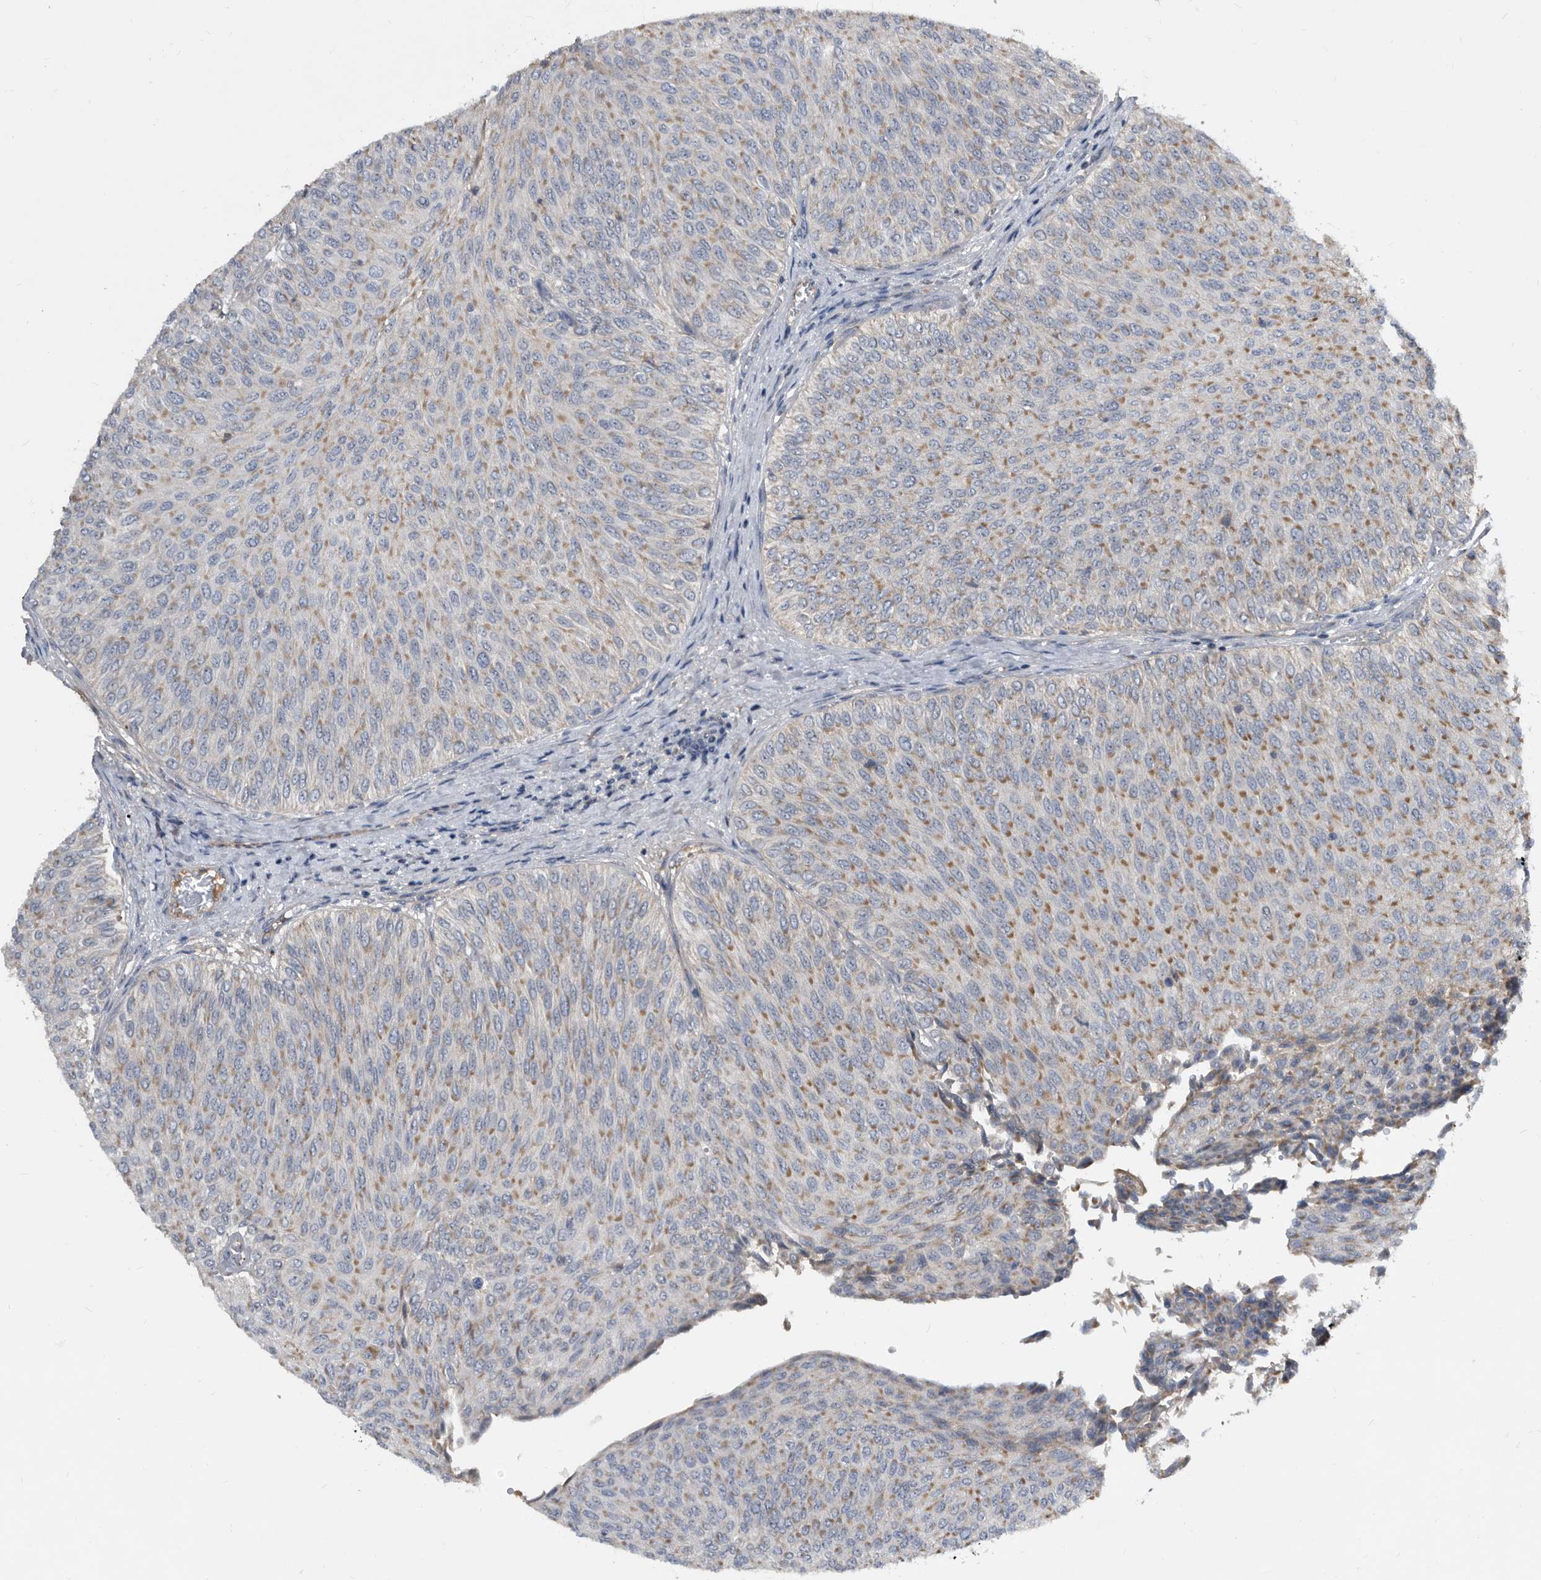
{"staining": {"intensity": "moderate", "quantity": "25%-75%", "location": "cytoplasmic/membranous"}, "tissue": "urothelial cancer", "cell_type": "Tumor cells", "image_type": "cancer", "snomed": [{"axis": "morphology", "description": "Urothelial carcinoma, Low grade"}, {"axis": "topography", "description": "Urinary bladder"}], "caption": "IHC (DAB (3,3'-diaminobenzidine)) staining of urothelial cancer displays moderate cytoplasmic/membranous protein positivity in approximately 25%-75% of tumor cells.", "gene": "PI15", "patient": {"sex": "male", "age": 78}}